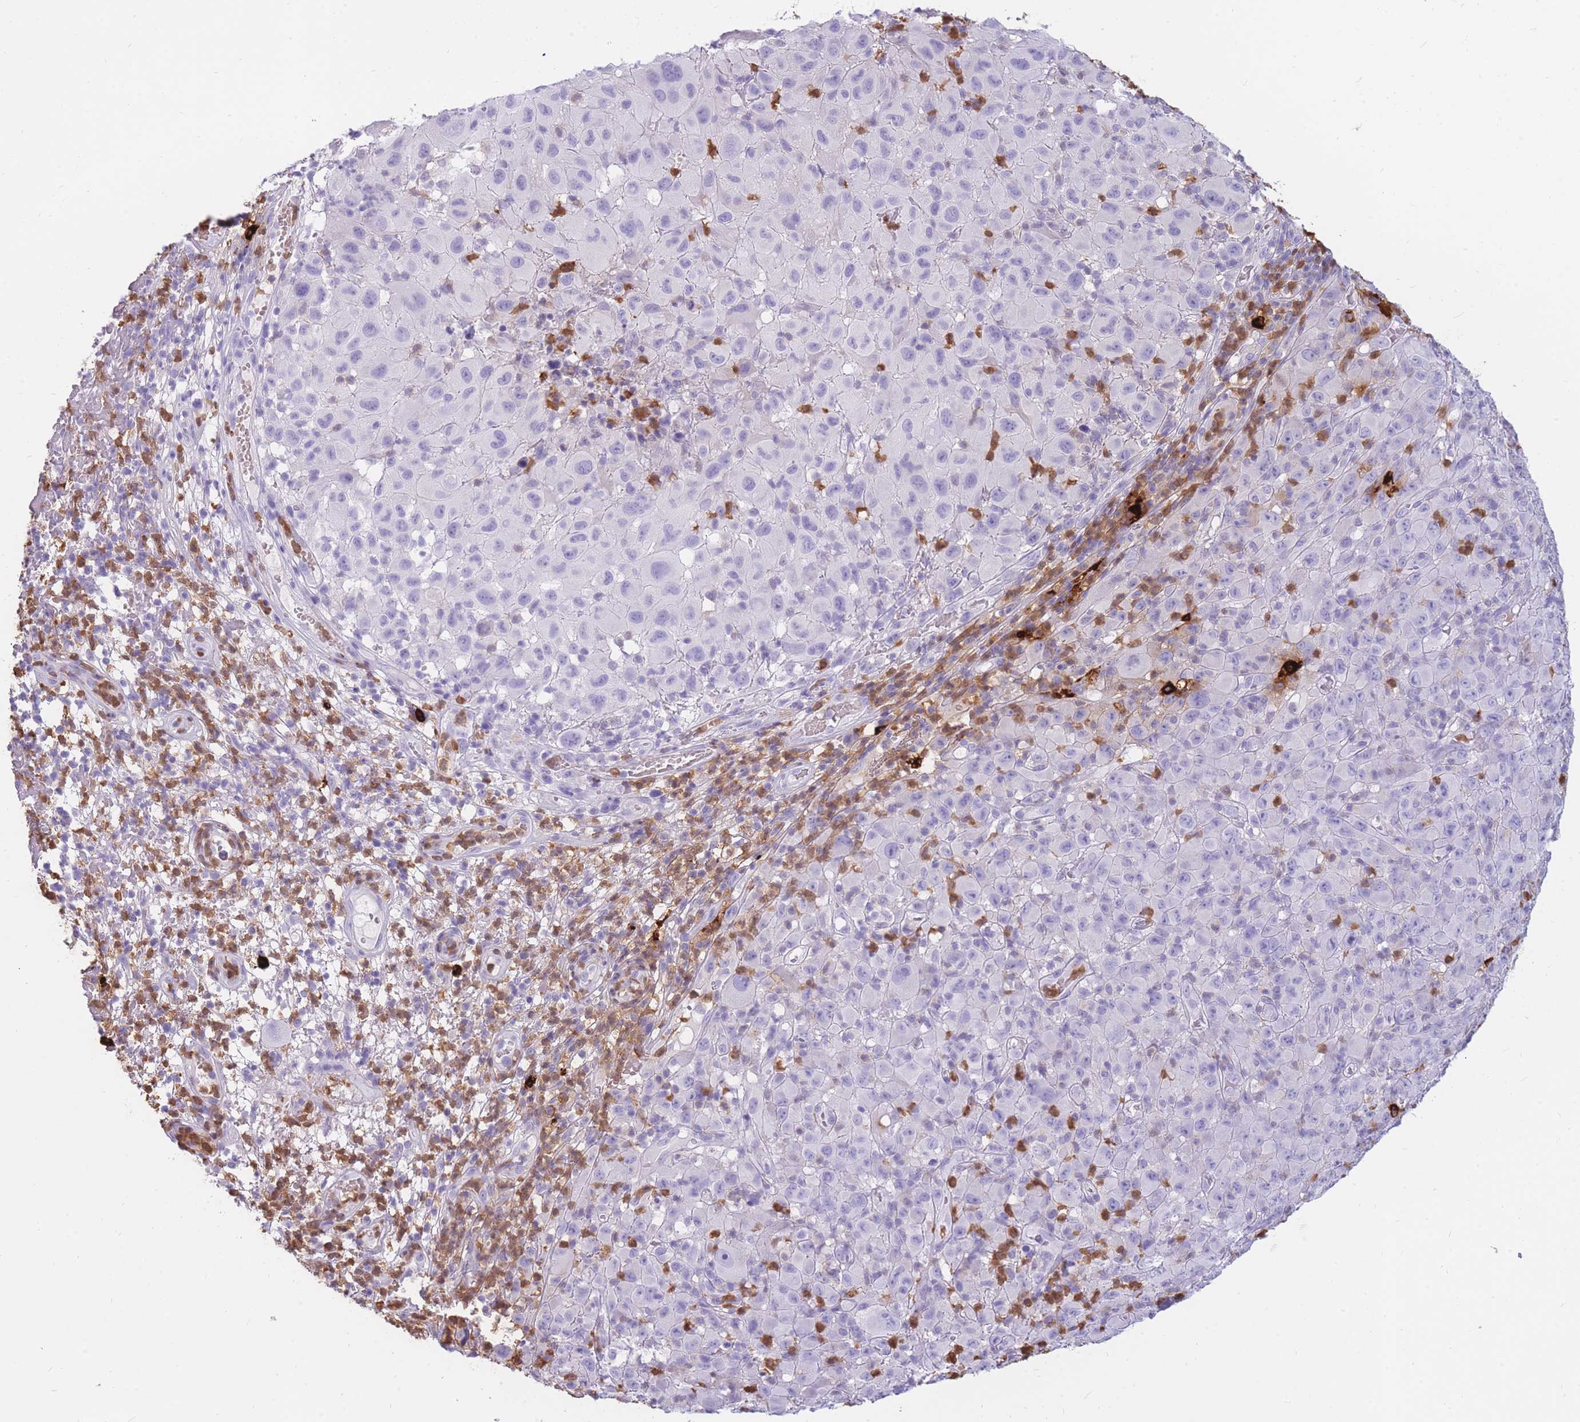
{"staining": {"intensity": "negative", "quantity": "none", "location": "none"}, "tissue": "melanoma", "cell_type": "Tumor cells", "image_type": "cancer", "snomed": [{"axis": "morphology", "description": "Malignant melanoma, NOS"}, {"axis": "topography", "description": "Skin"}], "caption": "High power microscopy photomicrograph of an immunohistochemistry (IHC) histopathology image of malignant melanoma, revealing no significant positivity in tumor cells.", "gene": "TPSAB1", "patient": {"sex": "male", "age": 73}}